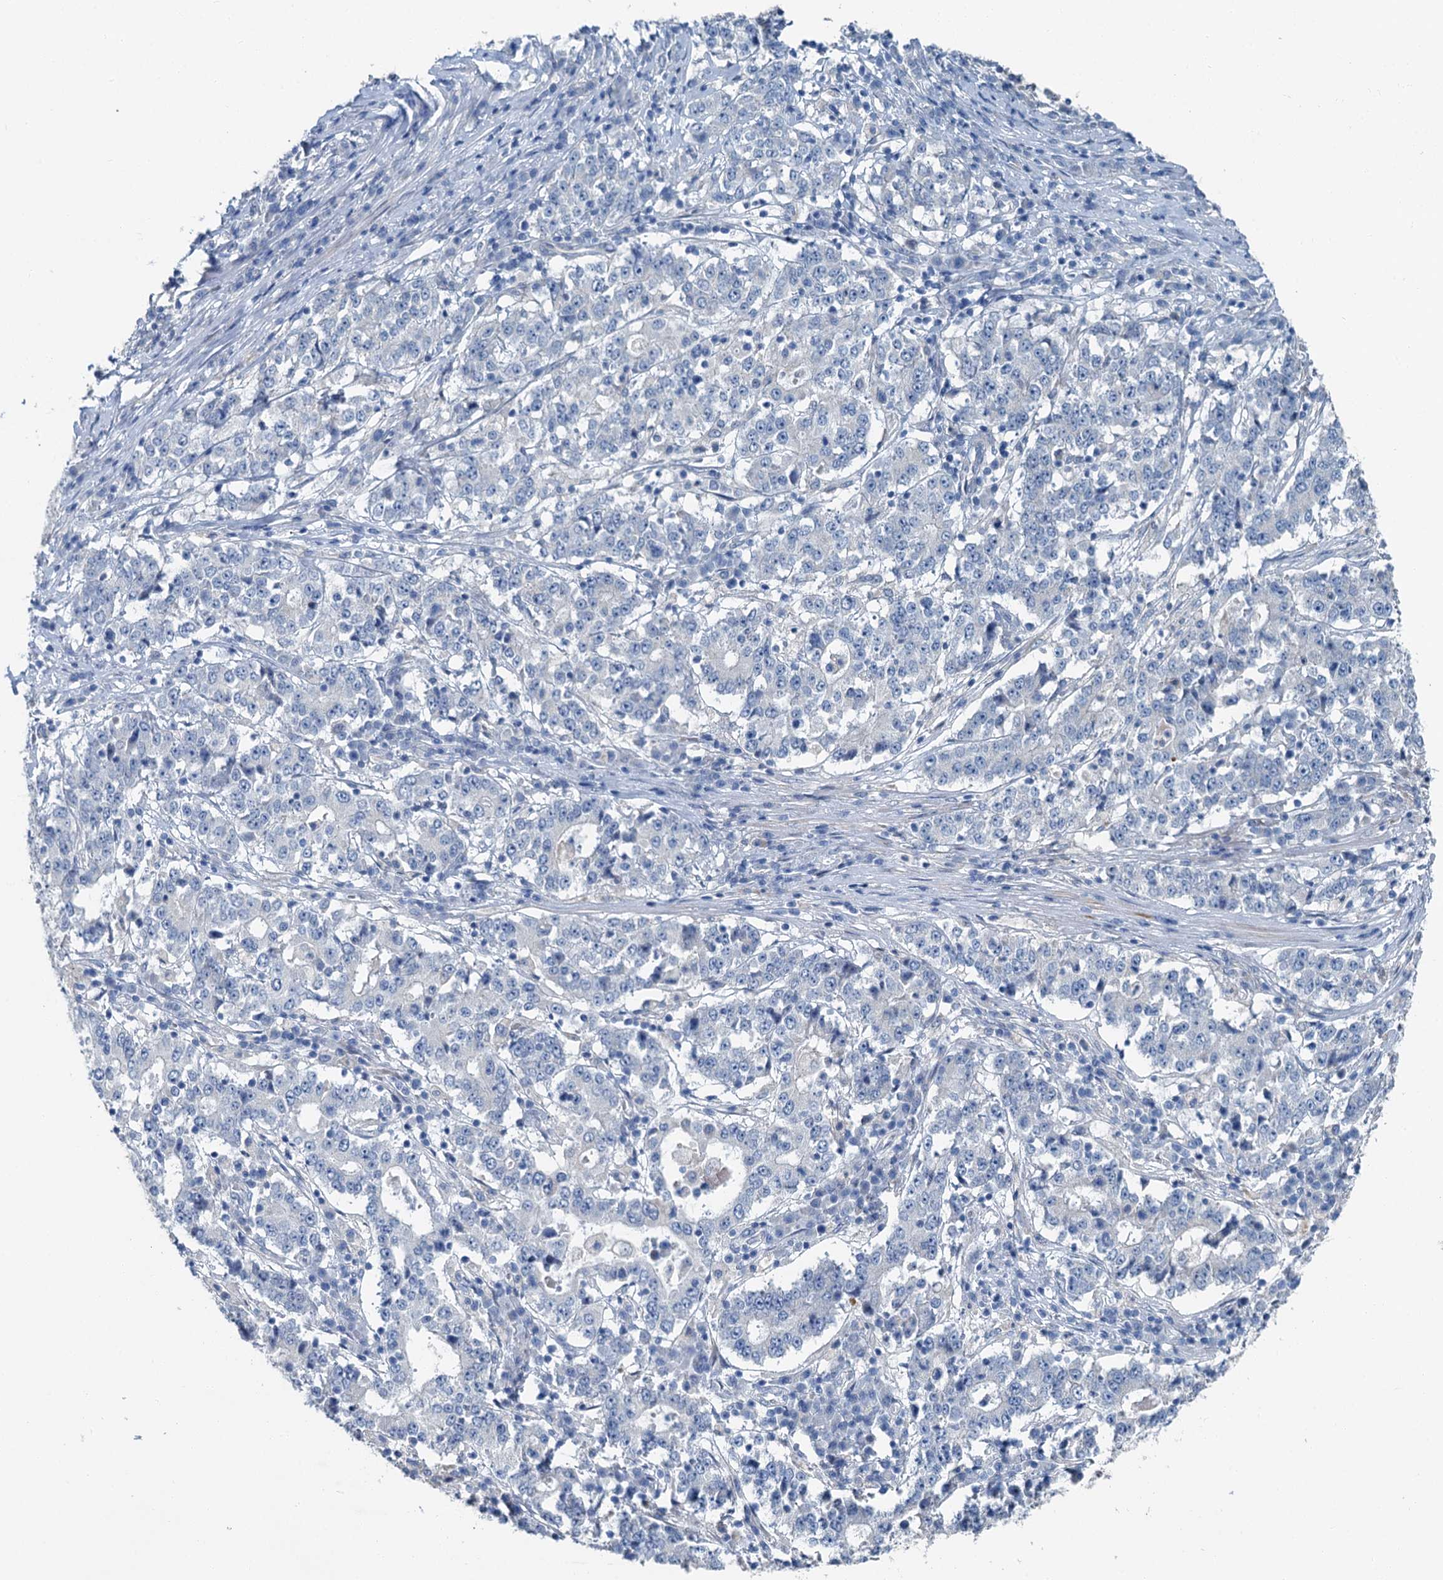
{"staining": {"intensity": "negative", "quantity": "none", "location": "none"}, "tissue": "stomach cancer", "cell_type": "Tumor cells", "image_type": "cancer", "snomed": [{"axis": "morphology", "description": "Adenocarcinoma, NOS"}, {"axis": "topography", "description": "Stomach"}], "caption": "This is a micrograph of immunohistochemistry (IHC) staining of adenocarcinoma (stomach), which shows no positivity in tumor cells.", "gene": "C6orf120", "patient": {"sex": "male", "age": 59}}